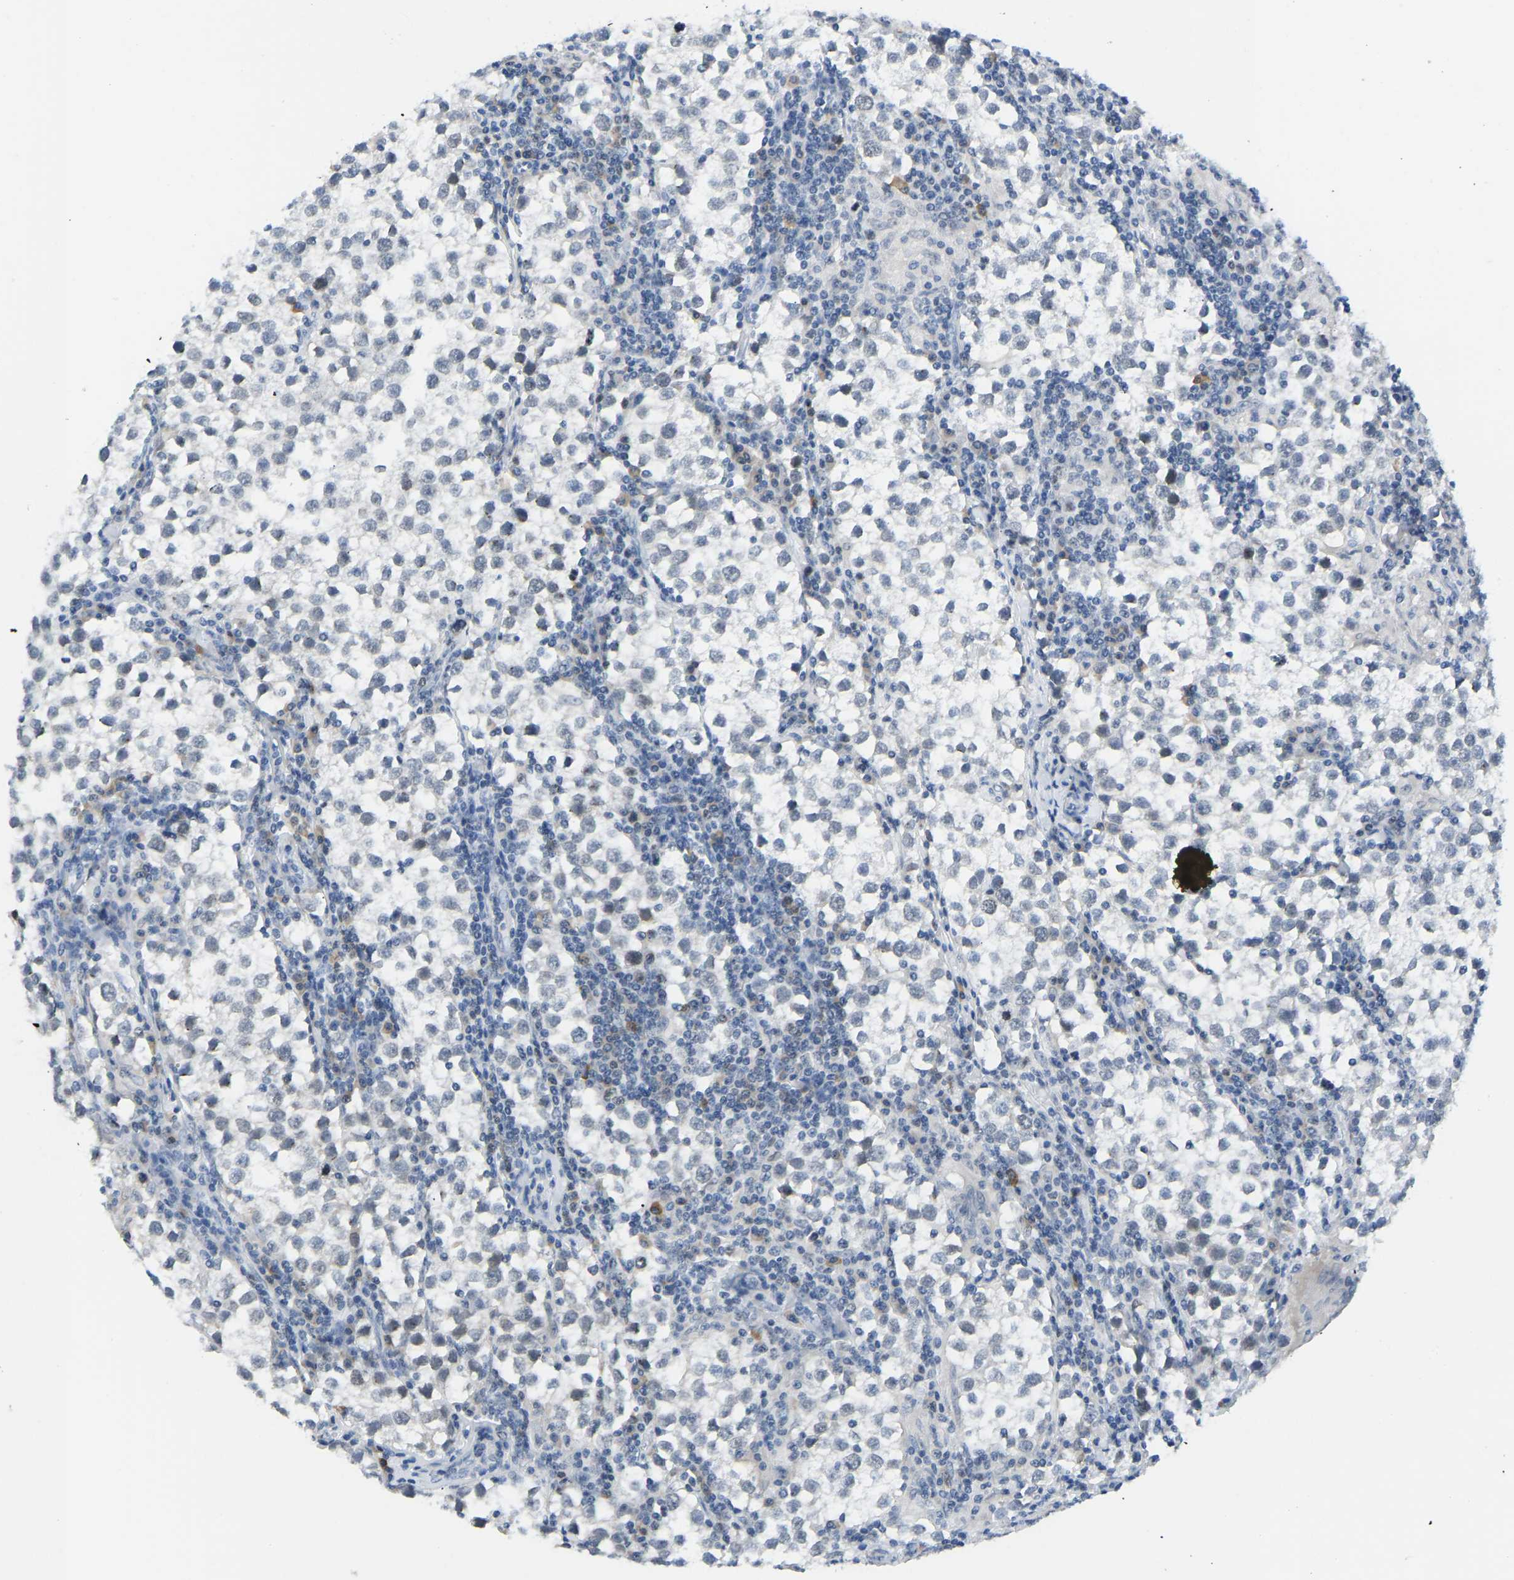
{"staining": {"intensity": "negative", "quantity": "none", "location": "none"}, "tissue": "testis cancer", "cell_type": "Tumor cells", "image_type": "cancer", "snomed": [{"axis": "morphology", "description": "Seminoma, NOS"}, {"axis": "morphology", "description": "Carcinoma, Embryonal, NOS"}, {"axis": "topography", "description": "Testis"}], "caption": "This is an immunohistochemistry (IHC) micrograph of embryonal carcinoma (testis). There is no expression in tumor cells.", "gene": "VRK1", "patient": {"sex": "male", "age": 36}}